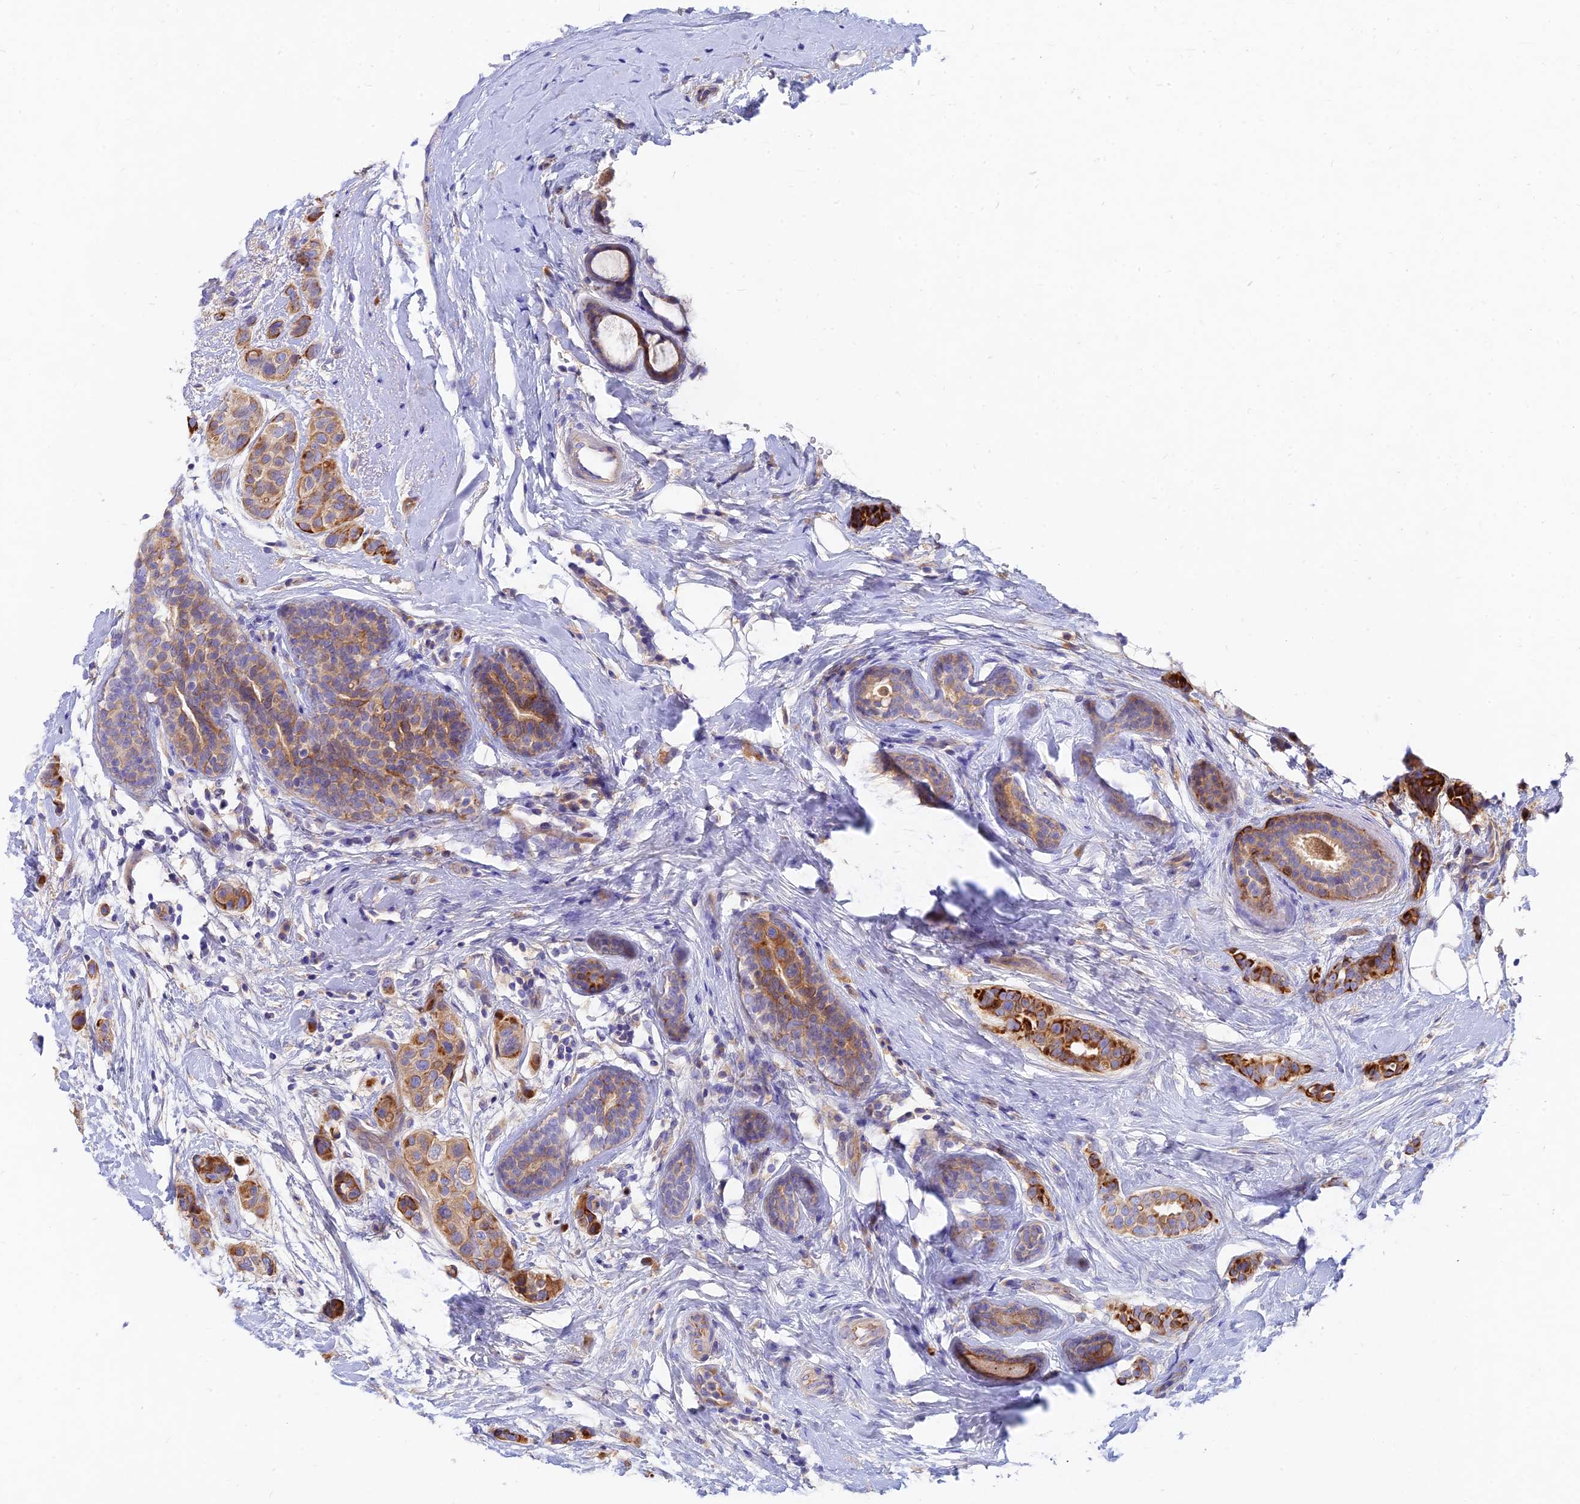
{"staining": {"intensity": "strong", "quantity": ">75%", "location": "cytoplasmic/membranous"}, "tissue": "breast cancer", "cell_type": "Tumor cells", "image_type": "cancer", "snomed": [{"axis": "morphology", "description": "Lobular carcinoma"}, {"axis": "topography", "description": "Breast"}], "caption": "A brown stain labels strong cytoplasmic/membranous positivity of a protein in breast cancer tumor cells. (DAB (3,3'-diaminobenzidine) IHC, brown staining for protein, blue staining for nuclei).", "gene": "MROH1", "patient": {"sex": "female", "age": 51}}